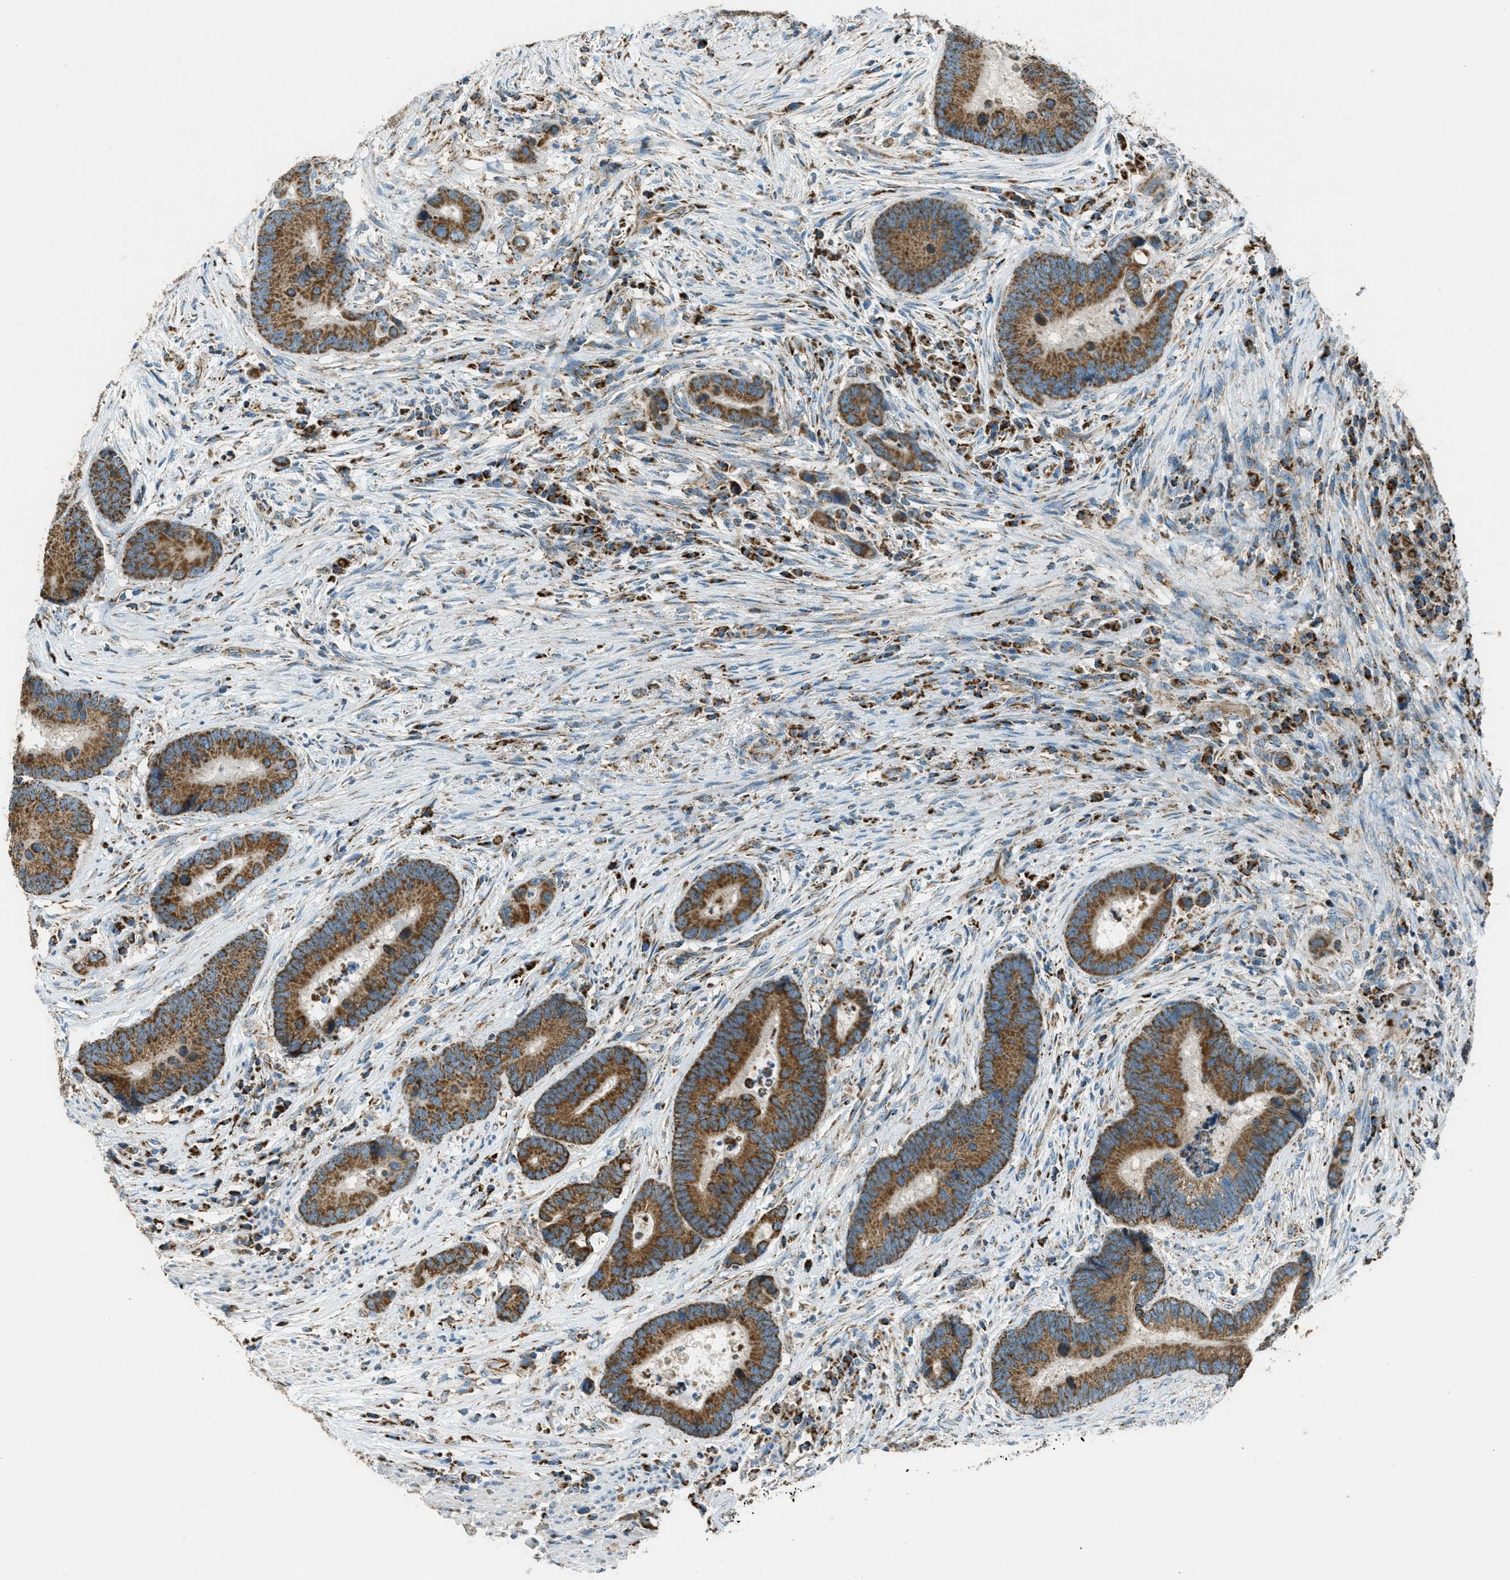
{"staining": {"intensity": "strong", "quantity": ">75%", "location": "cytoplasmic/membranous"}, "tissue": "colorectal cancer", "cell_type": "Tumor cells", "image_type": "cancer", "snomed": [{"axis": "morphology", "description": "Adenocarcinoma, NOS"}, {"axis": "topography", "description": "Rectum"}], "caption": "Immunohistochemical staining of colorectal adenocarcinoma reveals high levels of strong cytoplasmic/membranous staining in about >75% of tumor cells. (DAB (3,3'-diaminobenzidine) IHC with brightfield microscopy, high magnification).", "gene": "CHST15", "patient": {"sex": "female", "age": 89}}